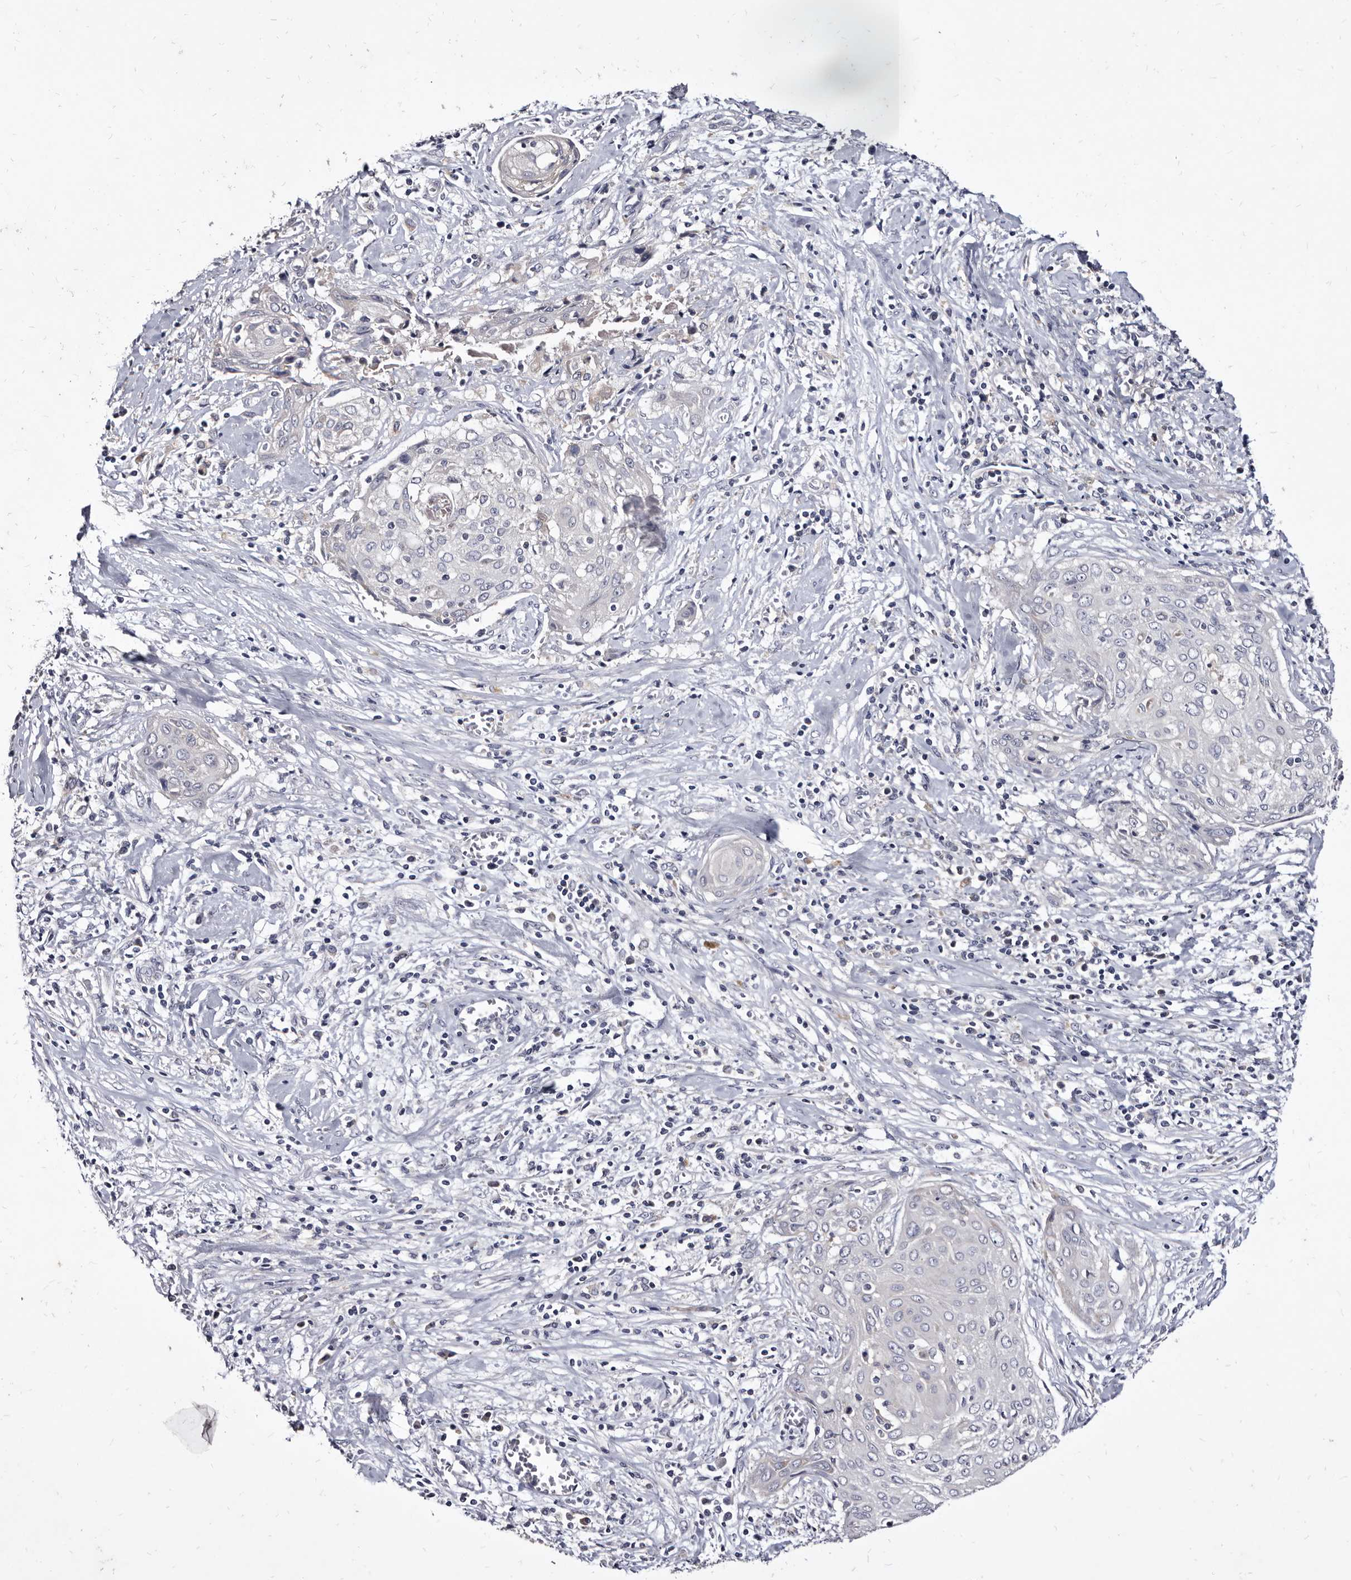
{"staining": {"intensity": "negative", "quantity": "none", "location": "none"}, "tissue": "cervical cancer", "cell_type": "Tumor cells", "image_type": "cancer", "snomed": [{"axis": "morphology", "description": "Squamous cell carcinoma, NOS"}, {"axis": "topography", "description": "Cervix"}], "caption": "Immunohistochemistry image of neoplastic tissue: human cervical cancer stained with DAB (3,3'-diaminobenzidine) reveals no significant protein expression in tumor cells.", "gene": "SLC39A2", "patient": {"sex": "female", "age": 55}}